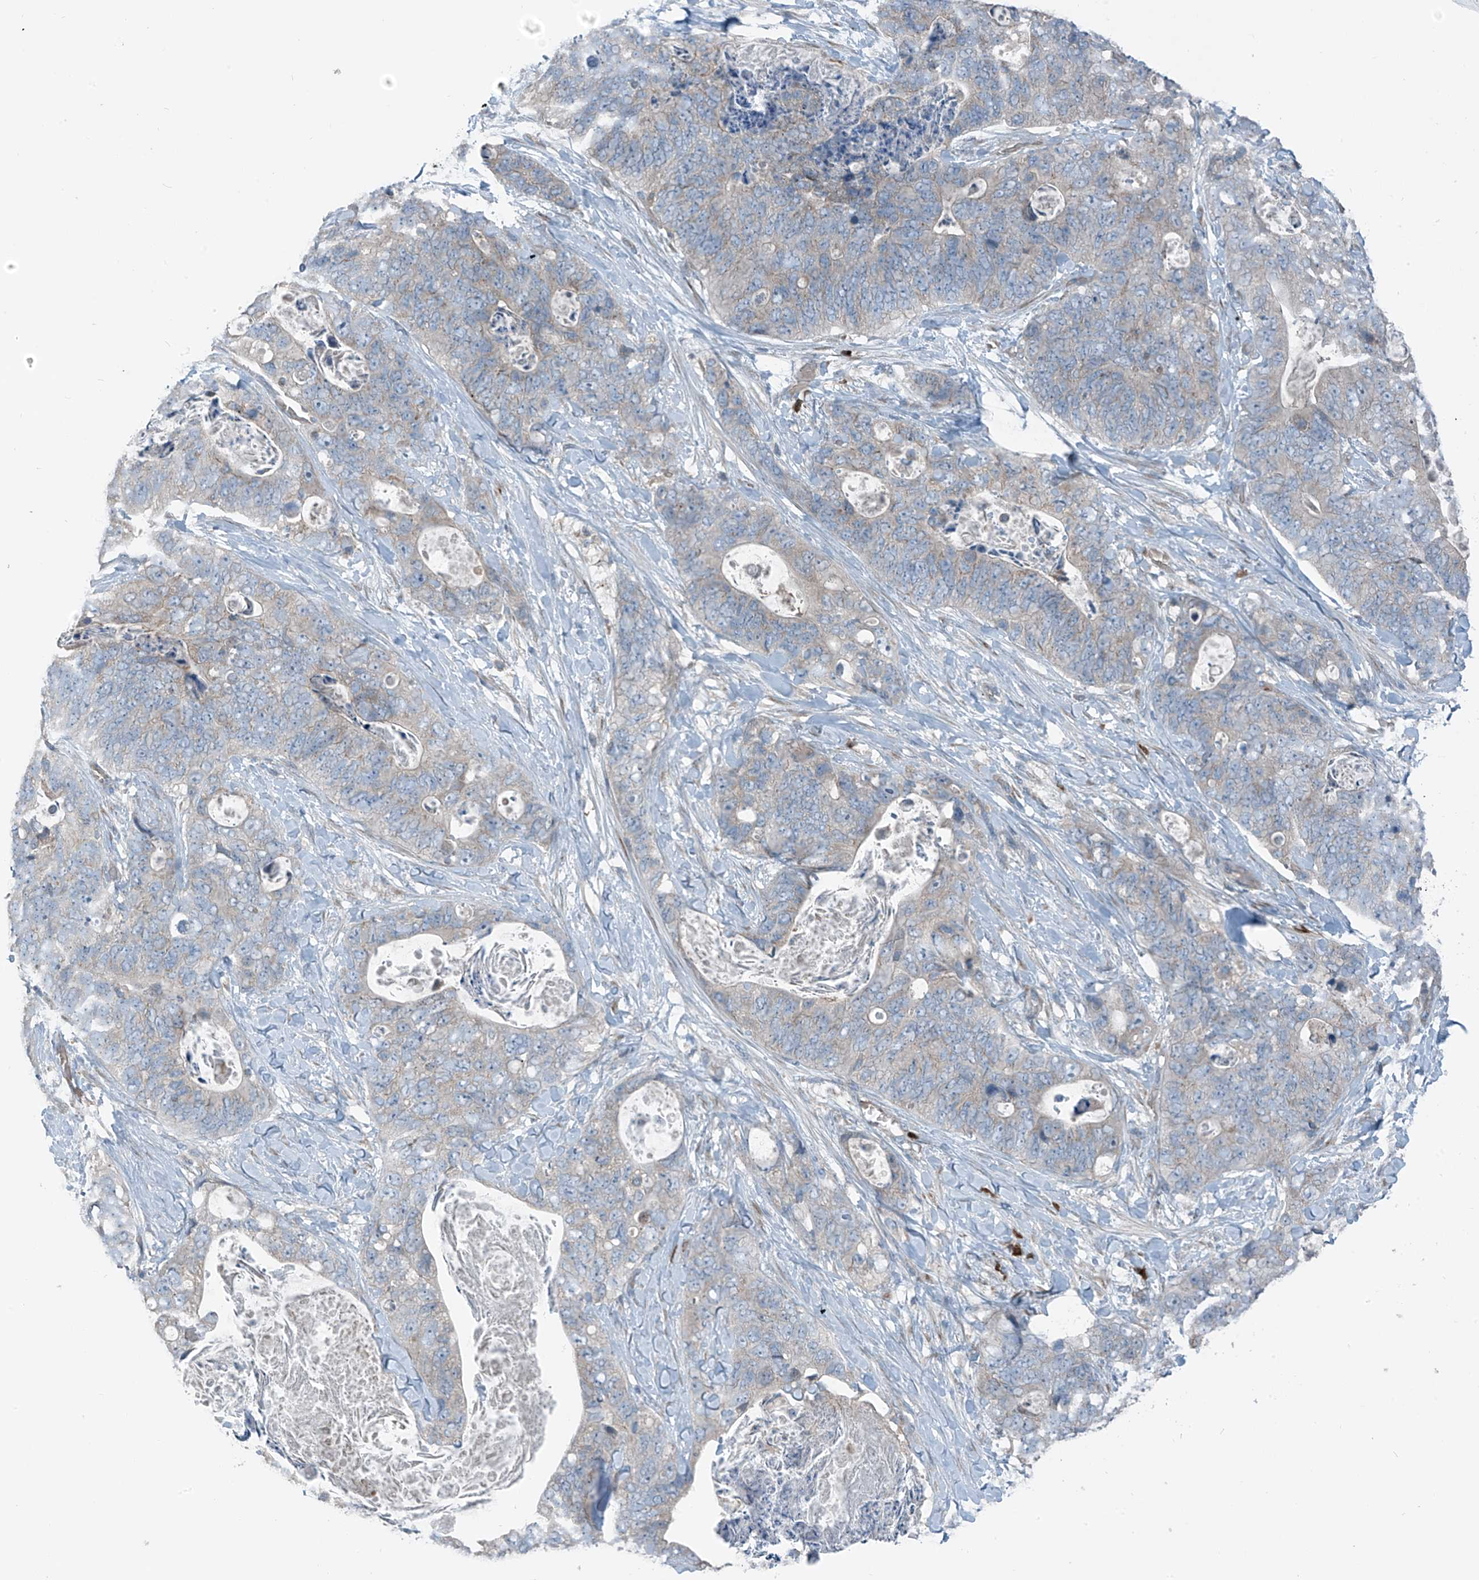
{"staining": {"intensity": "negative", "quantity": "none", "location": "none"}, "tissue": "stomach cancer", "cell_type": "Tumor cells", "image_type": "cancer", "snomed": [{"axis": "morphology", "description": "Adenocarcinoma, NOS"}, {"axis": "topography", "description": "Stomach"}], "caption": "Immunohistochemical staining of stomach cancer (adenocarcinoma) demonstrates no significant positivity in tumor cells.", "gene": "SLC12A6", "patient": {"sex": "female", "age": 89}}